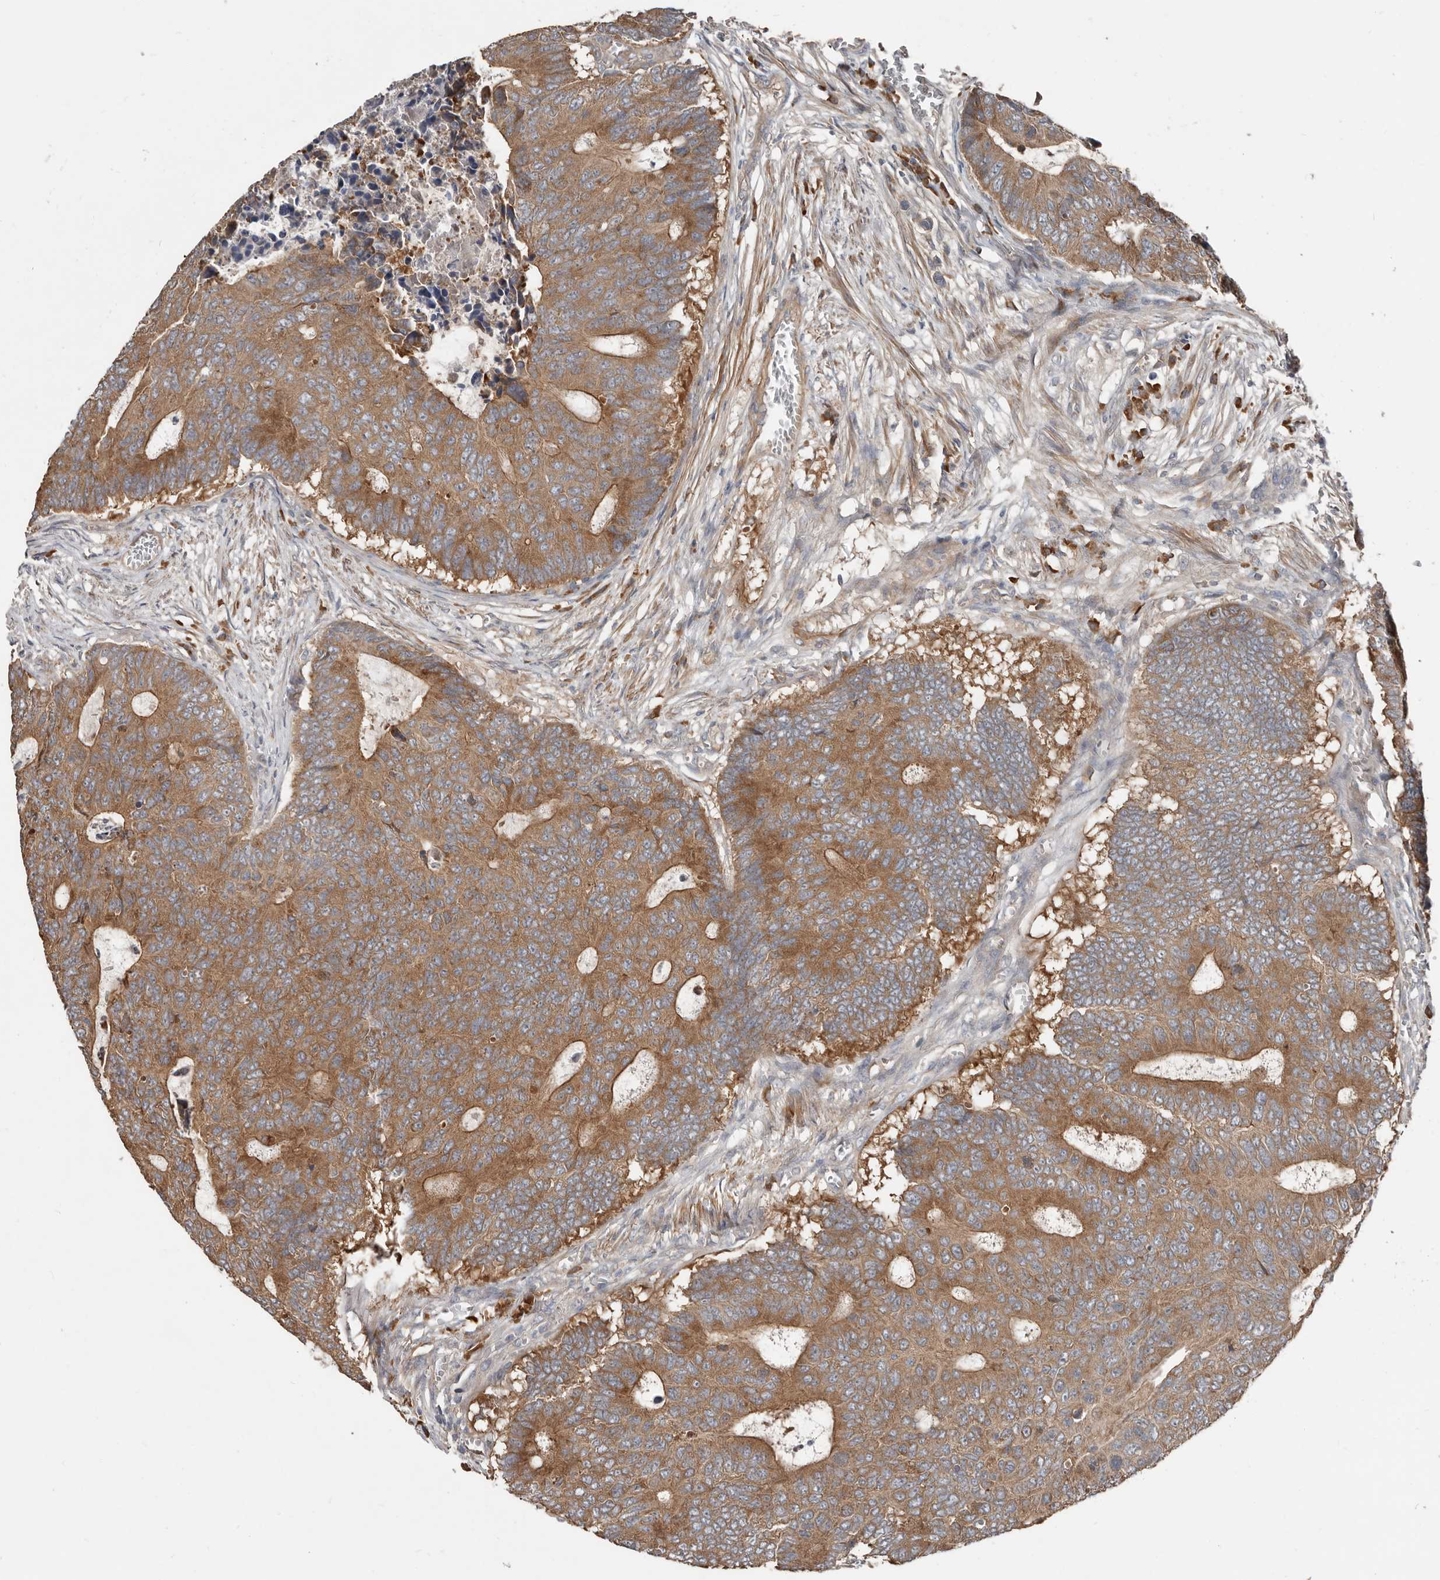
{"staining": {"intensity": "moderate", "quantity": ">75%", "location": "cytoplasmic/membranous"}, "tissue": "colorectal cancer", "cell_type": "Tumor cells", "image_type": "cancer", "snomed": [{"axis": "morphology", "description": "Adenocarcinoma, NOS"}, {"axis": "topography", "description": "Colon"}], "caption": "This photomicrograph shows colorectal cancer (adenocarcinoma) stained with IHC to label a protein in brown. The cytoplasmic/membranous of tumor cells show moderate positivity for the protein. Nuclei are counter-stained blue.", "gene": "AKNAD1", "patient": {"sex": "male", "age": 87}}